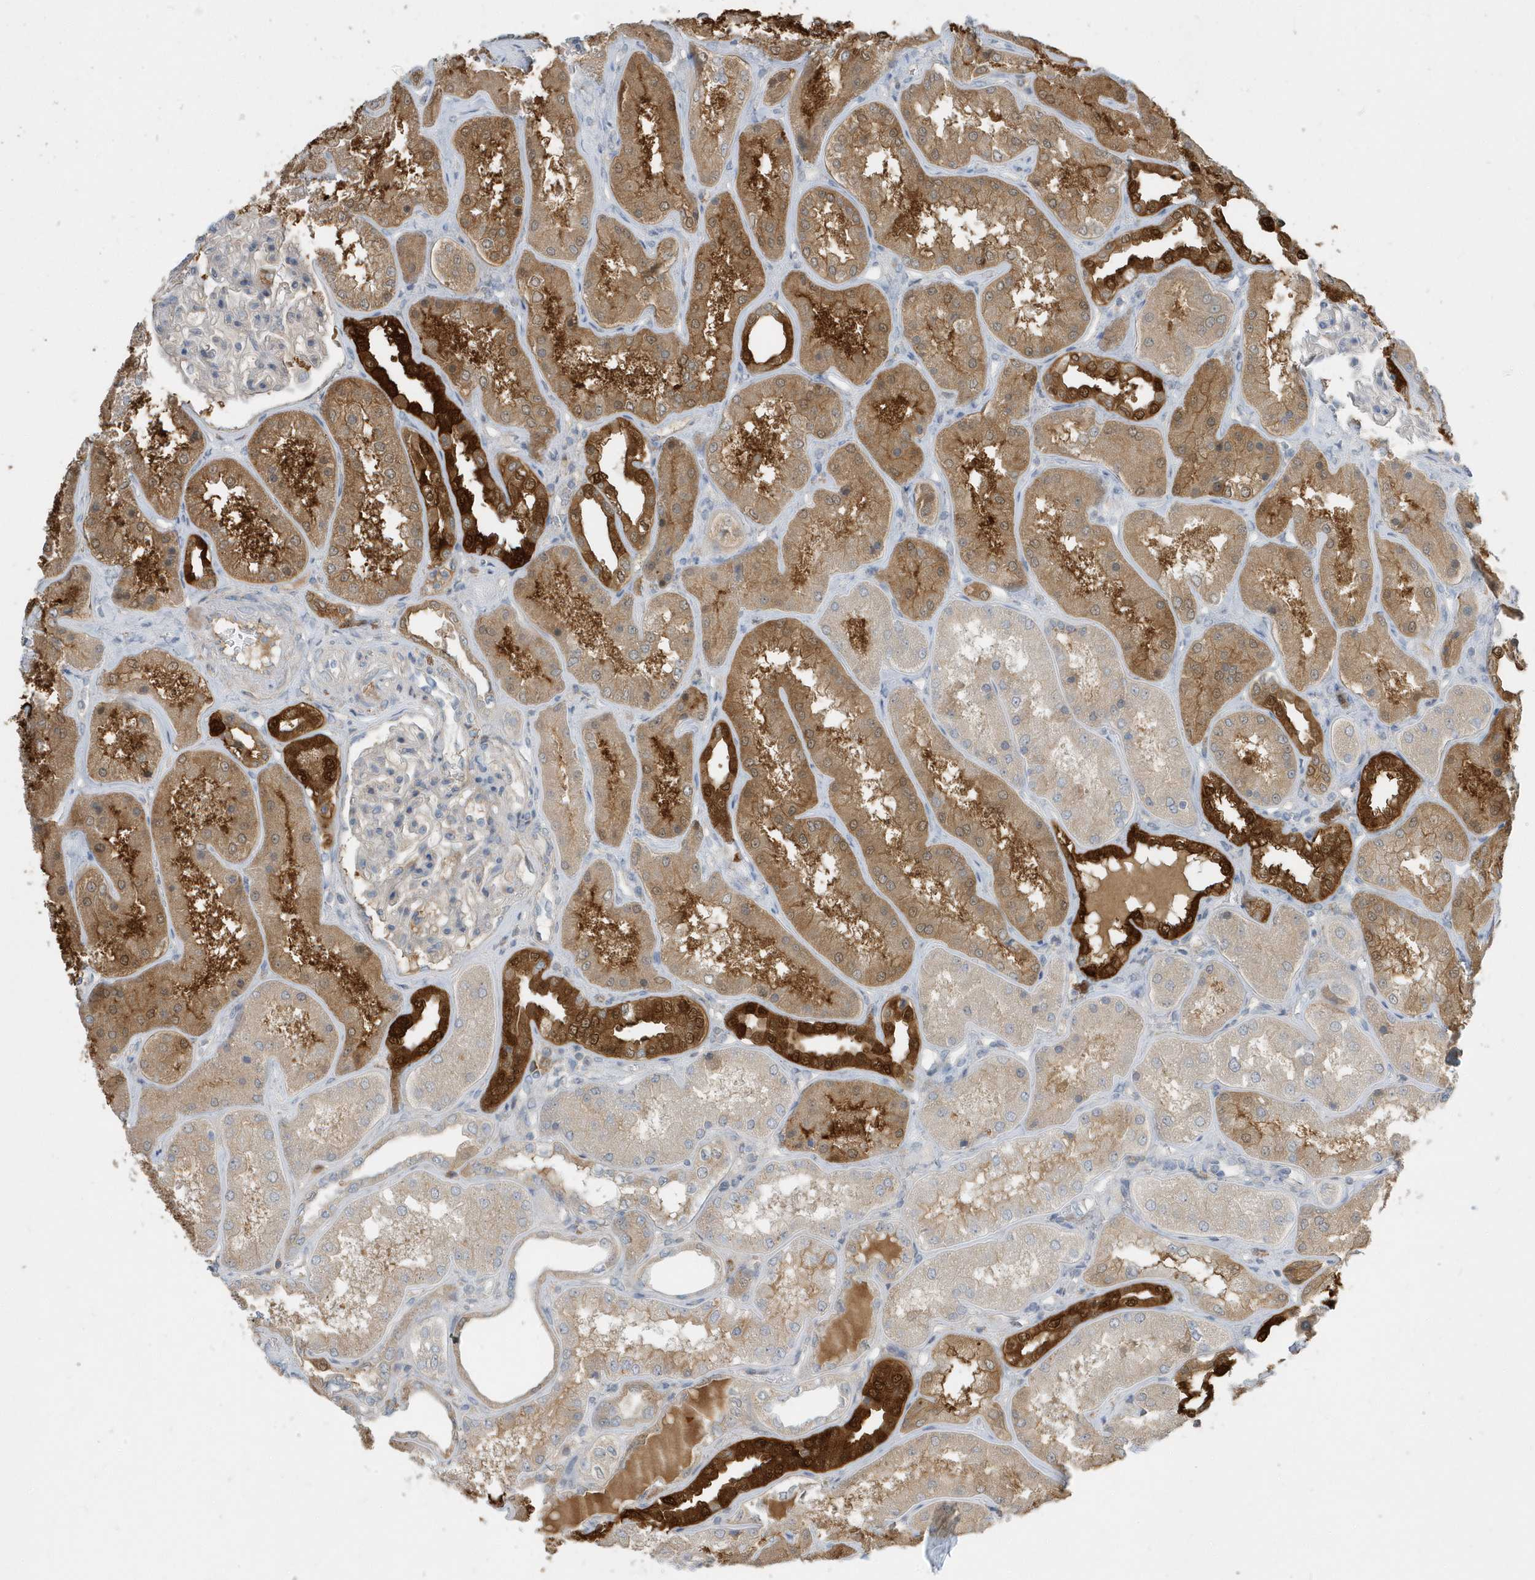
{"staining": {"intensity": "weak", "quantity": "<25%", "location": "cytoplasmic/membranous"}, "tissue": "kidney", "cell_type": "Cells in glomeruli", "image_type": "normal", "snomed": [{"axis": "morphology", "description": "Normal tissue, NOS"}, {"axis": "topography", "description": "Kidney"}], "caption": "A high-resolution histopathology image shows IHC staining of normal kidney, which shows no significant expression in cells in glomeruli.", "gene": "USP53", "patient": {"sex": "female", "age": 56}}